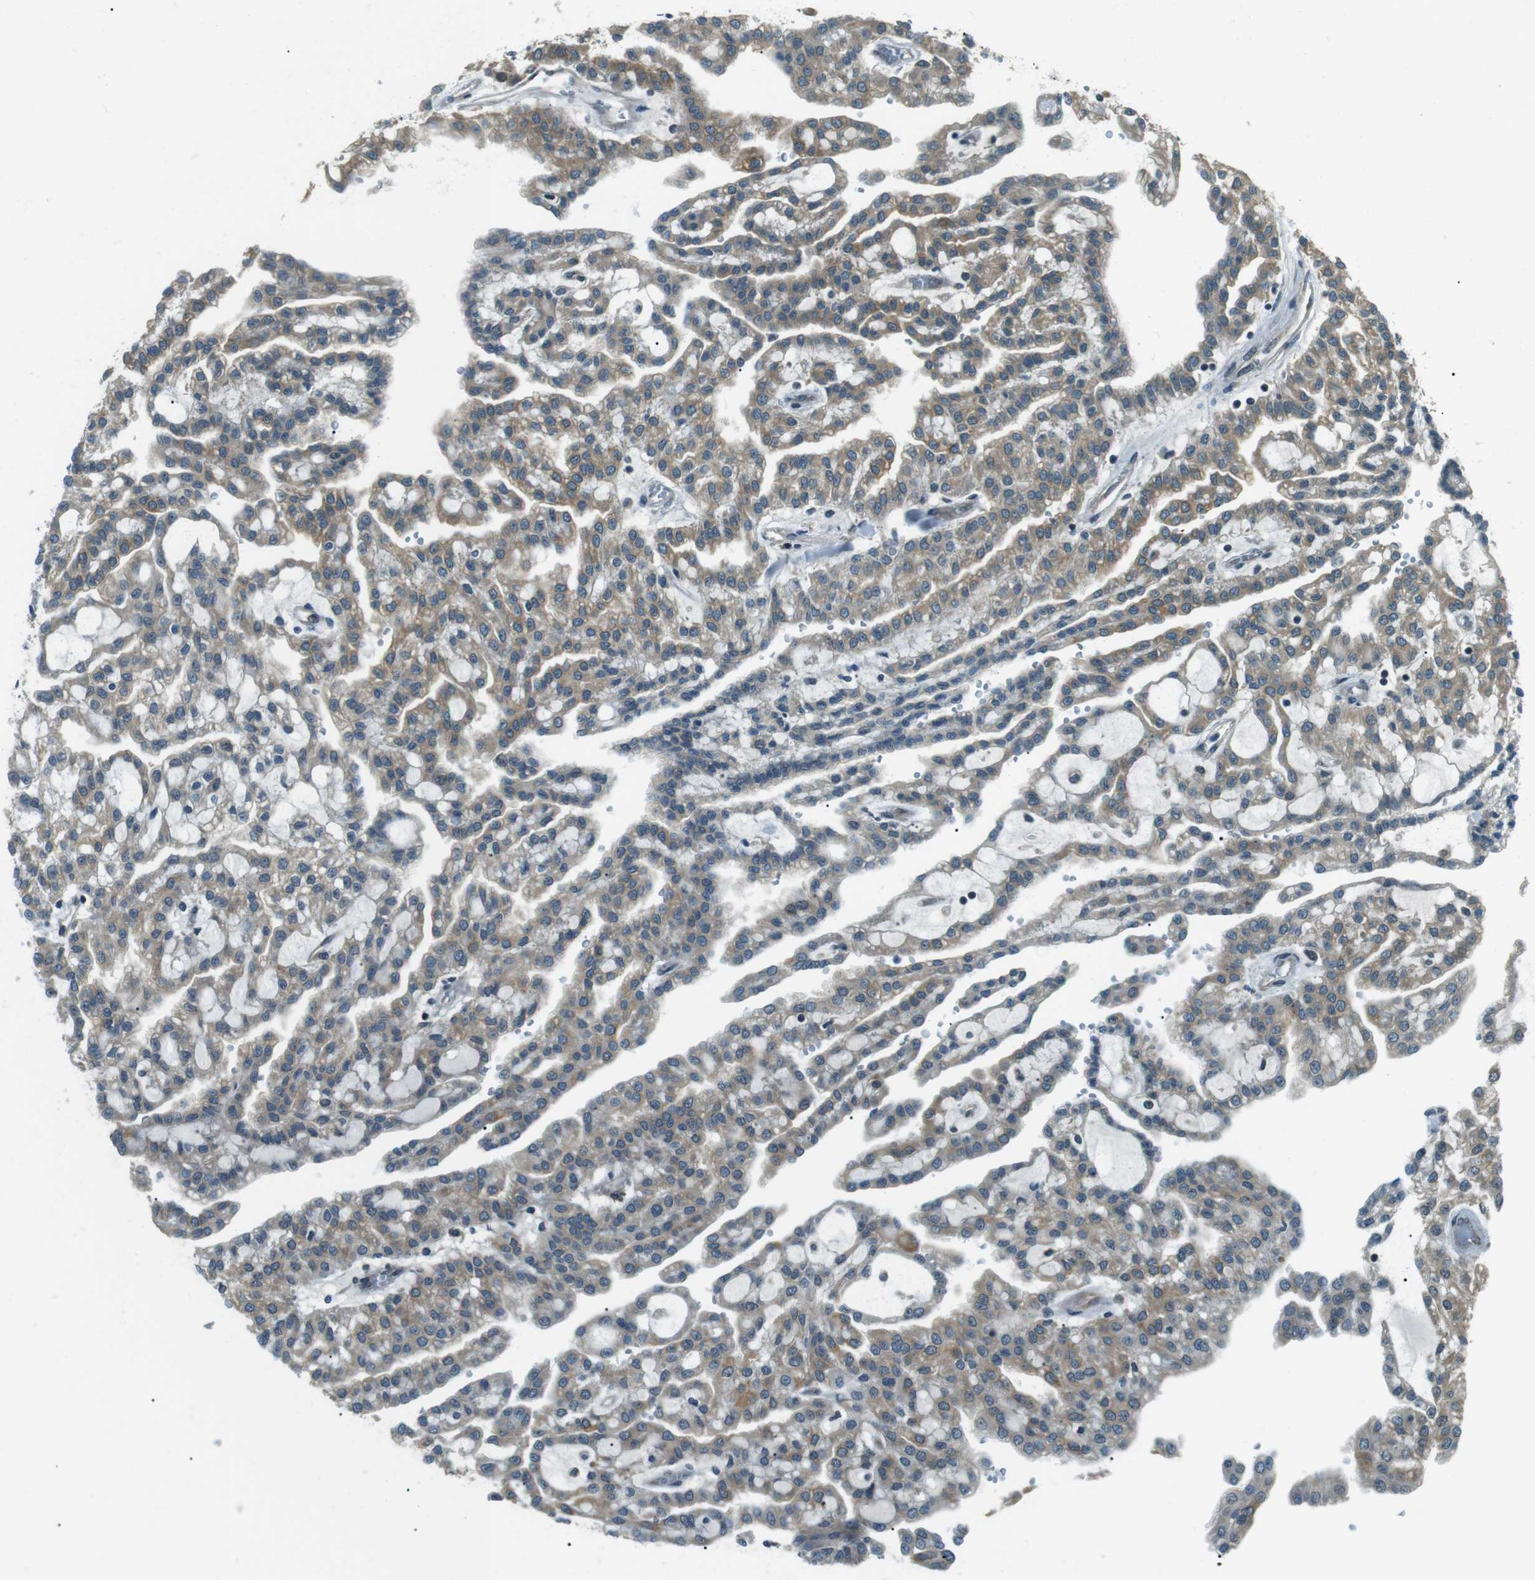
{"staining": {"intensity": "weak", "quantity": ">75%", "location": "cytoplasmic/membranous"}, "tissue": "renal cancer", "cell_type": "Tumor cells", "image_type": "cancer", "snomed": [{"axis": "morphology", "description": "Adenocarcinoma, NOS"}, {"axis": "topography", "description": "Kidney"}], "caption": "Protein staining of adenocarcinoma (renal) tissue exhibits weak cytoplasmic/membranous expression in approximately >75% of tumor cells. Nuclei are stained in blue.", "gene": "TMEM74", "patient": {"sex": "male", "age": 63}}